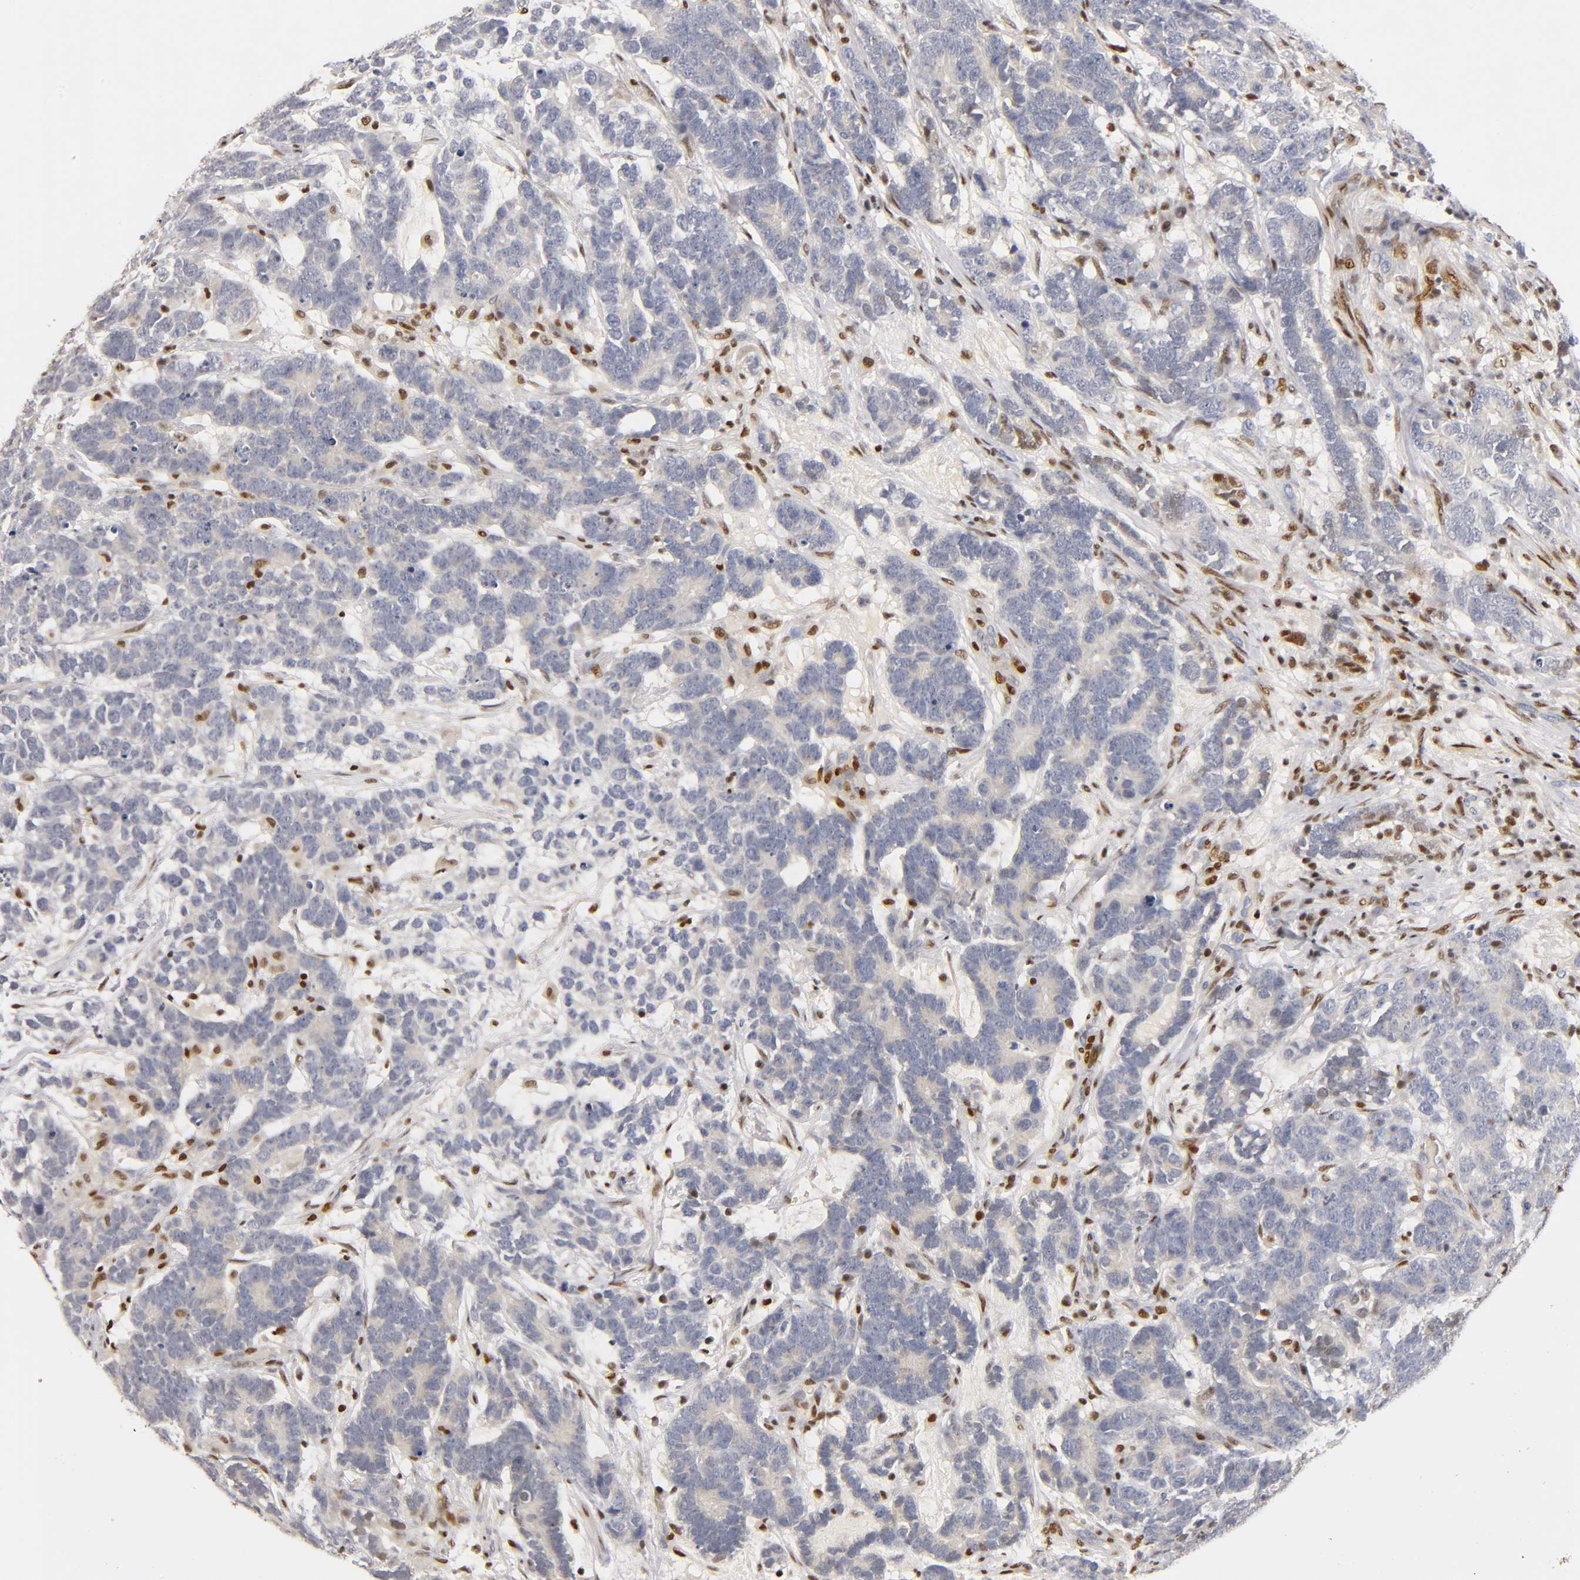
{"staining": {"intensity": "negative", "quantity": "none", "location": "none"}, "tissue": "testis cancer", "cell_type": "Tumor cells", "image_type": "cancer", "snomed": [{"axis": "morphology", "description": "Carcinoma, Embryonal, NOS"}, {"axis": "topography", "description": "Testis"}], "caption": "IHC image of human testis embryonal carcinoma stained for a protein (brown), which exhibits no expression in tumor cells. (DAB (3,3'-diaminobenzidine) immunohistochemistry (IHC) visualized using brightfield microscopy, high magnification).", "gene": "RUNX1", "patient": {"sex": "male", "age": 26}}